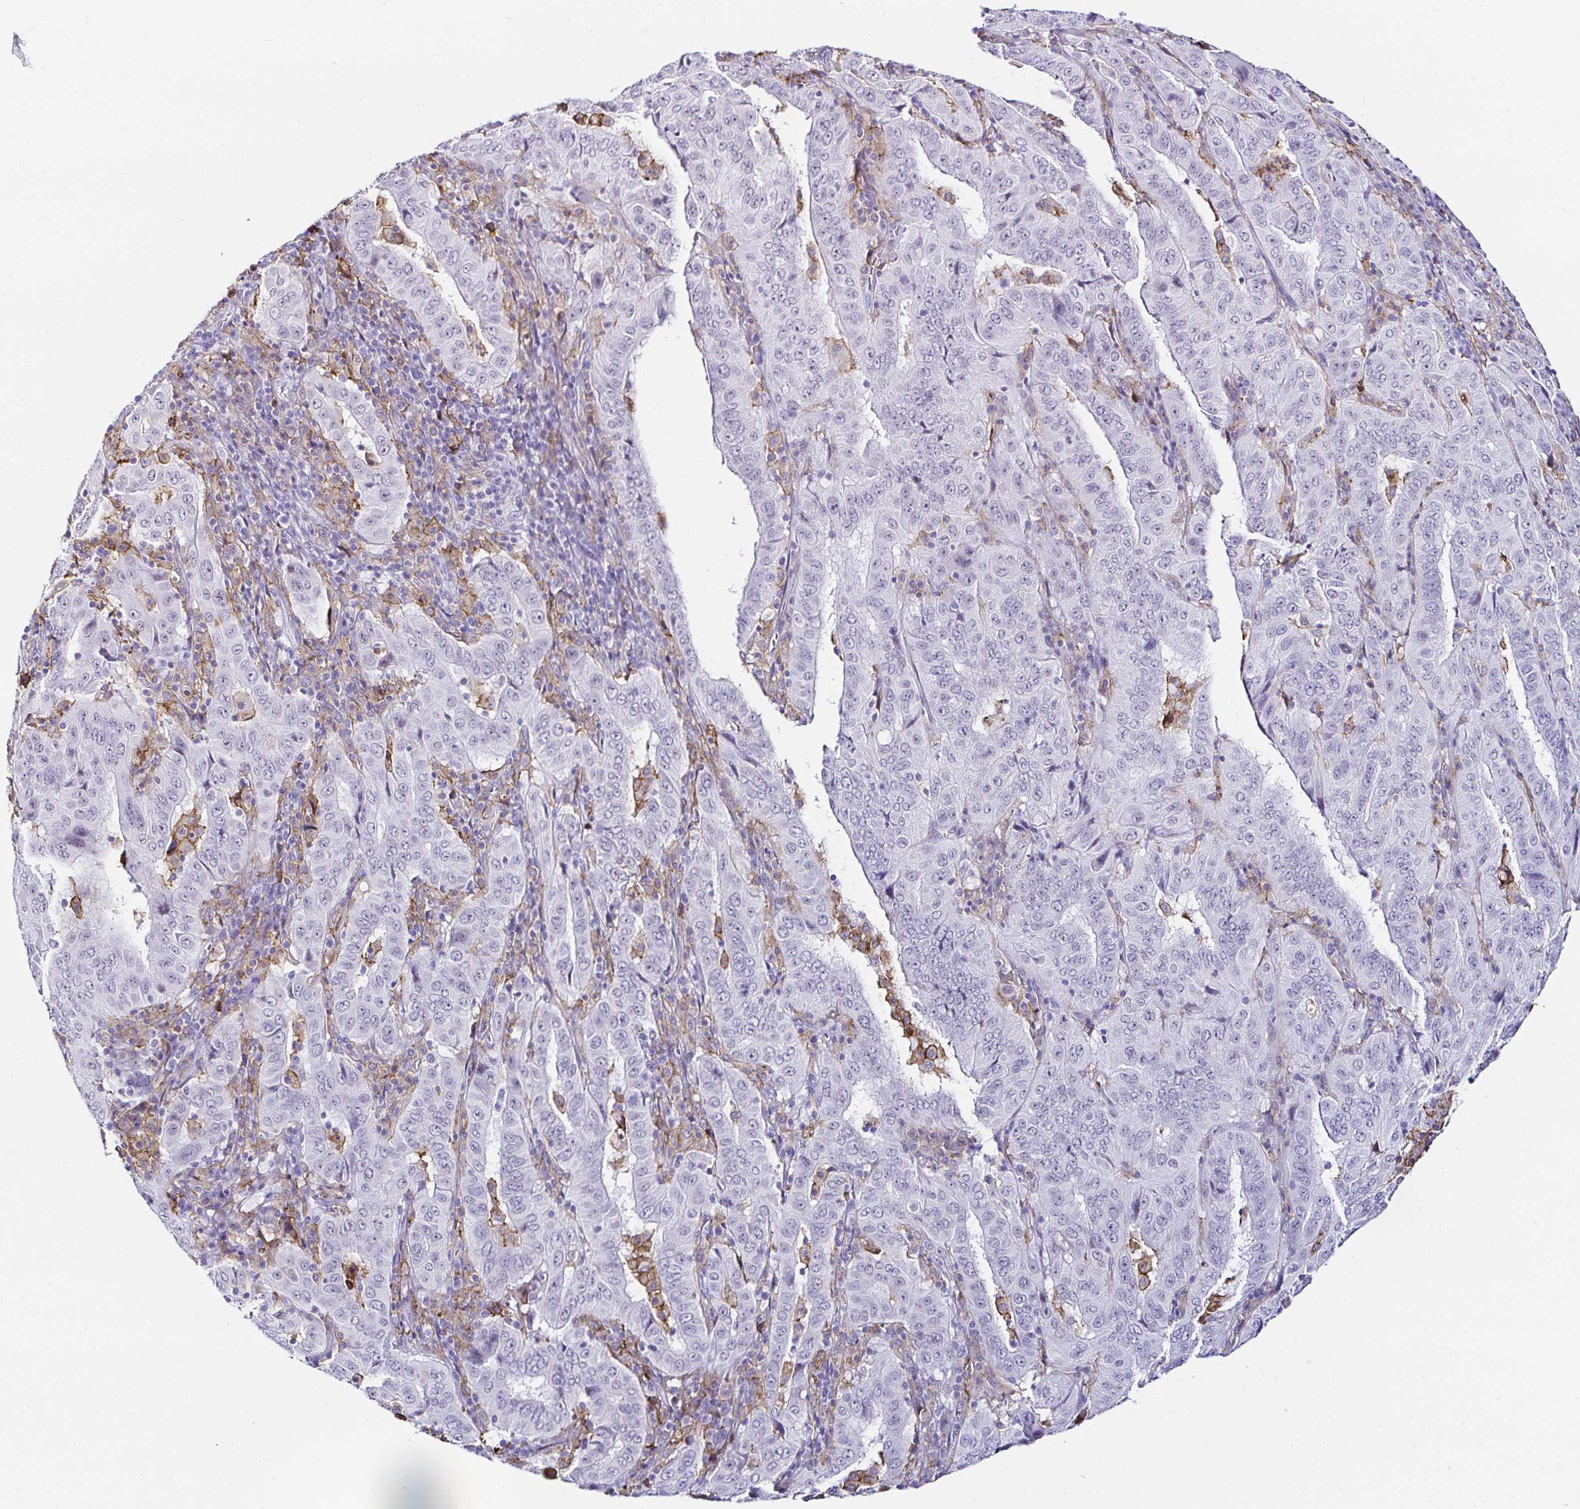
{"staining": {"intensity": "negative", "quantity": "none", "location": "none"}, "tissue": "pancreatic cancer", "cell_type": "Tumor cells", "image_type": "cancer", "snomed": [{"axis": "morphology", "description": "Adenocarcinoma, NOS"}, {"axis": "topography", "description": "Pancreas"}], "caption": "DAB immunohistochemical staining of human pancreatic cancer demonstrates no significant positivity in tumor cells. (Stains: DAB (3,3'-diaminobenzidine) IHC with hematoxylin counter stain, Microscopy: brightfield microscopy at high magnification).", "gene": "CYBB", "patient": {"sex": "male", "age": 63}}